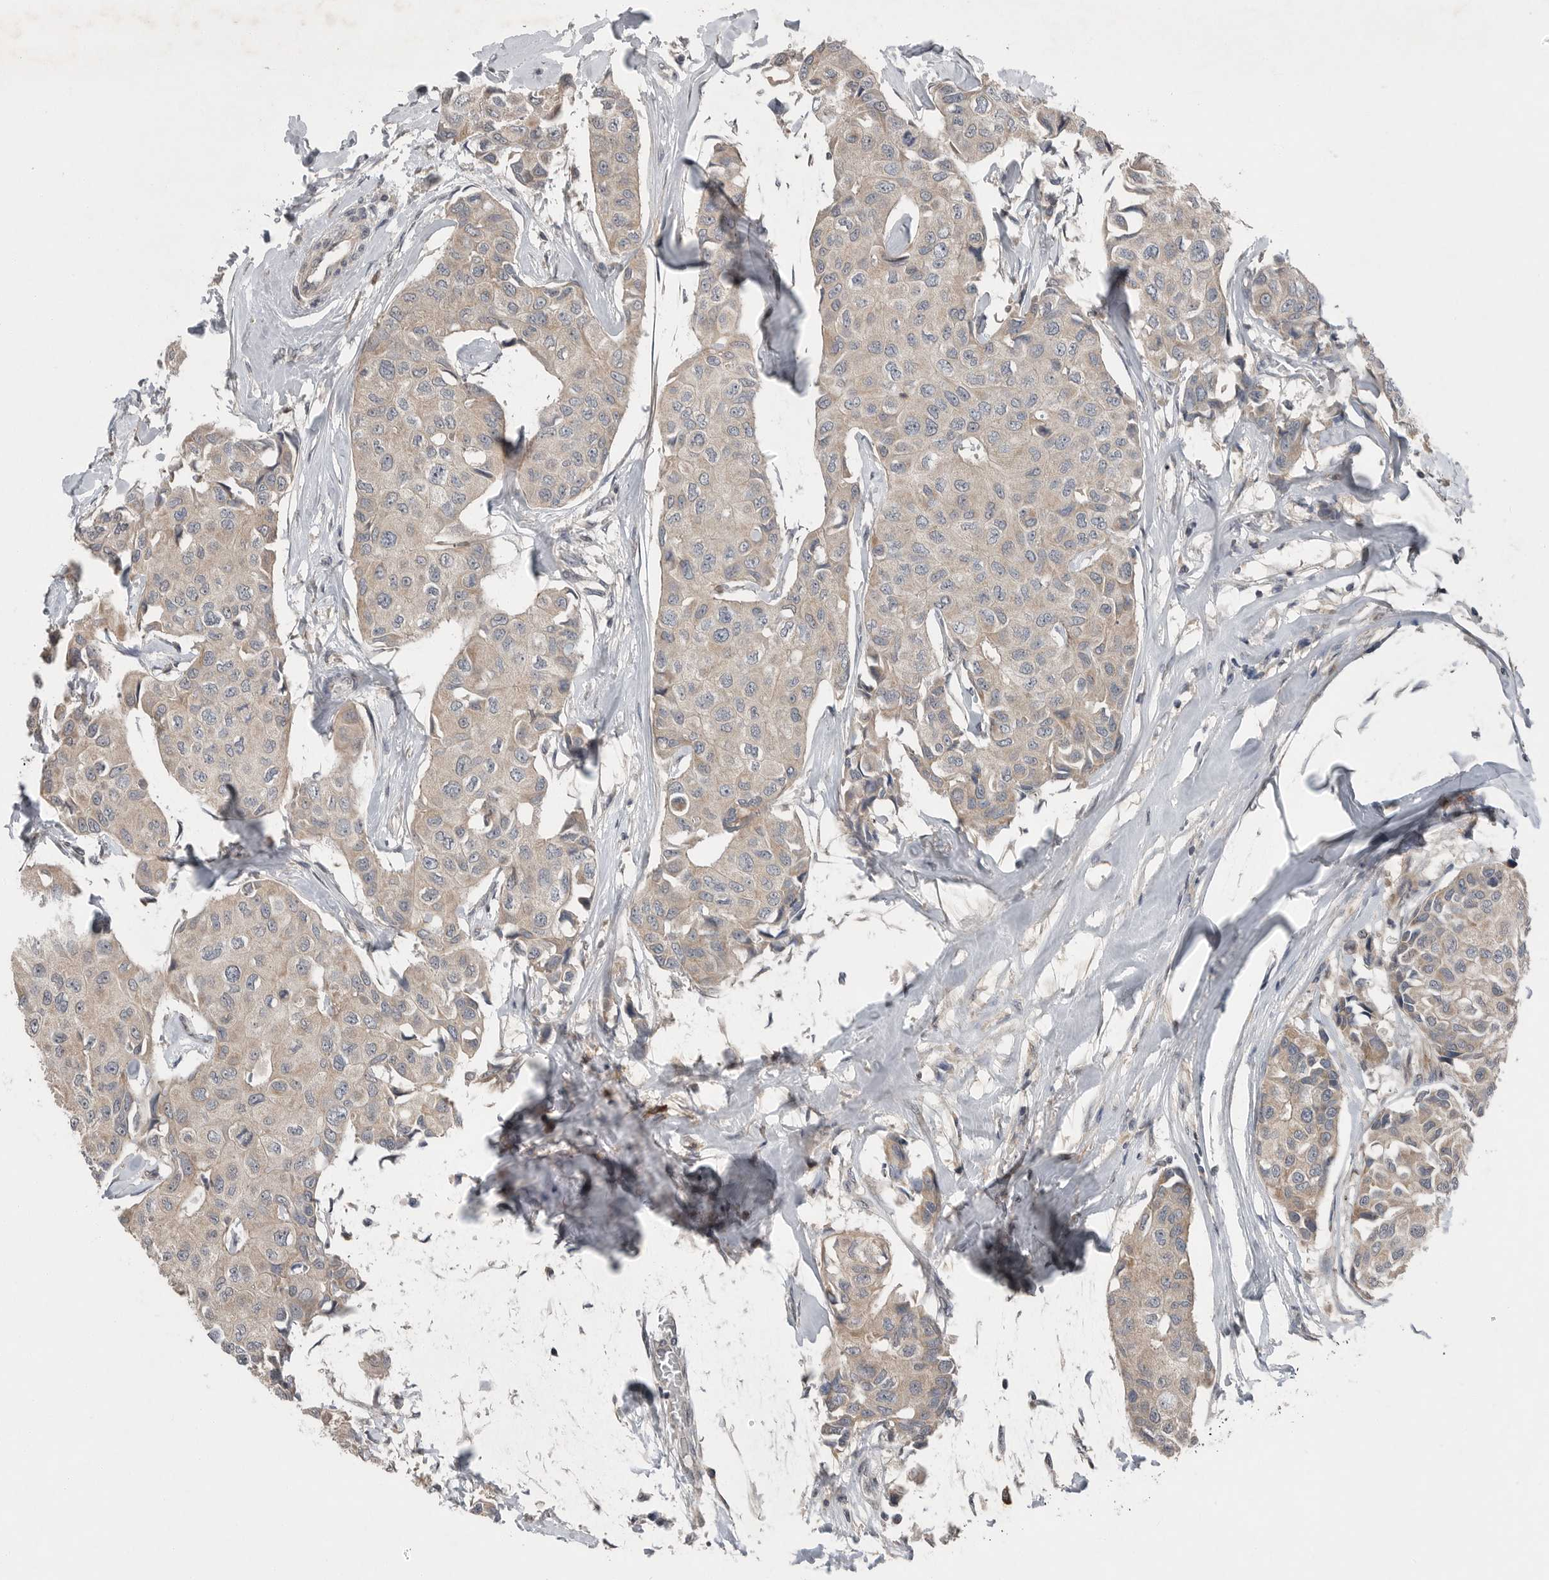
{"staining": {"intensity": "weak", "quantity": ">75%", "location": "cytoplasmic/membranous"}, "tissue": "breast cancer", "cell_type": "Tumor cells", "image_type": "cancer", "snomed": [{"axis": "morphology", "description": "Duct carcinoma"}, {"axis": "topography", "description": "Breast"}], "caption": "The histopathology image reveals immunohistochemical staining of breast cancer. There is weak cytoplasmic/membranous expression is appreciated in approximately >75% of tumor cells.", "gene": "SCP2", "patient": {"sex": "female", "age": 80}}